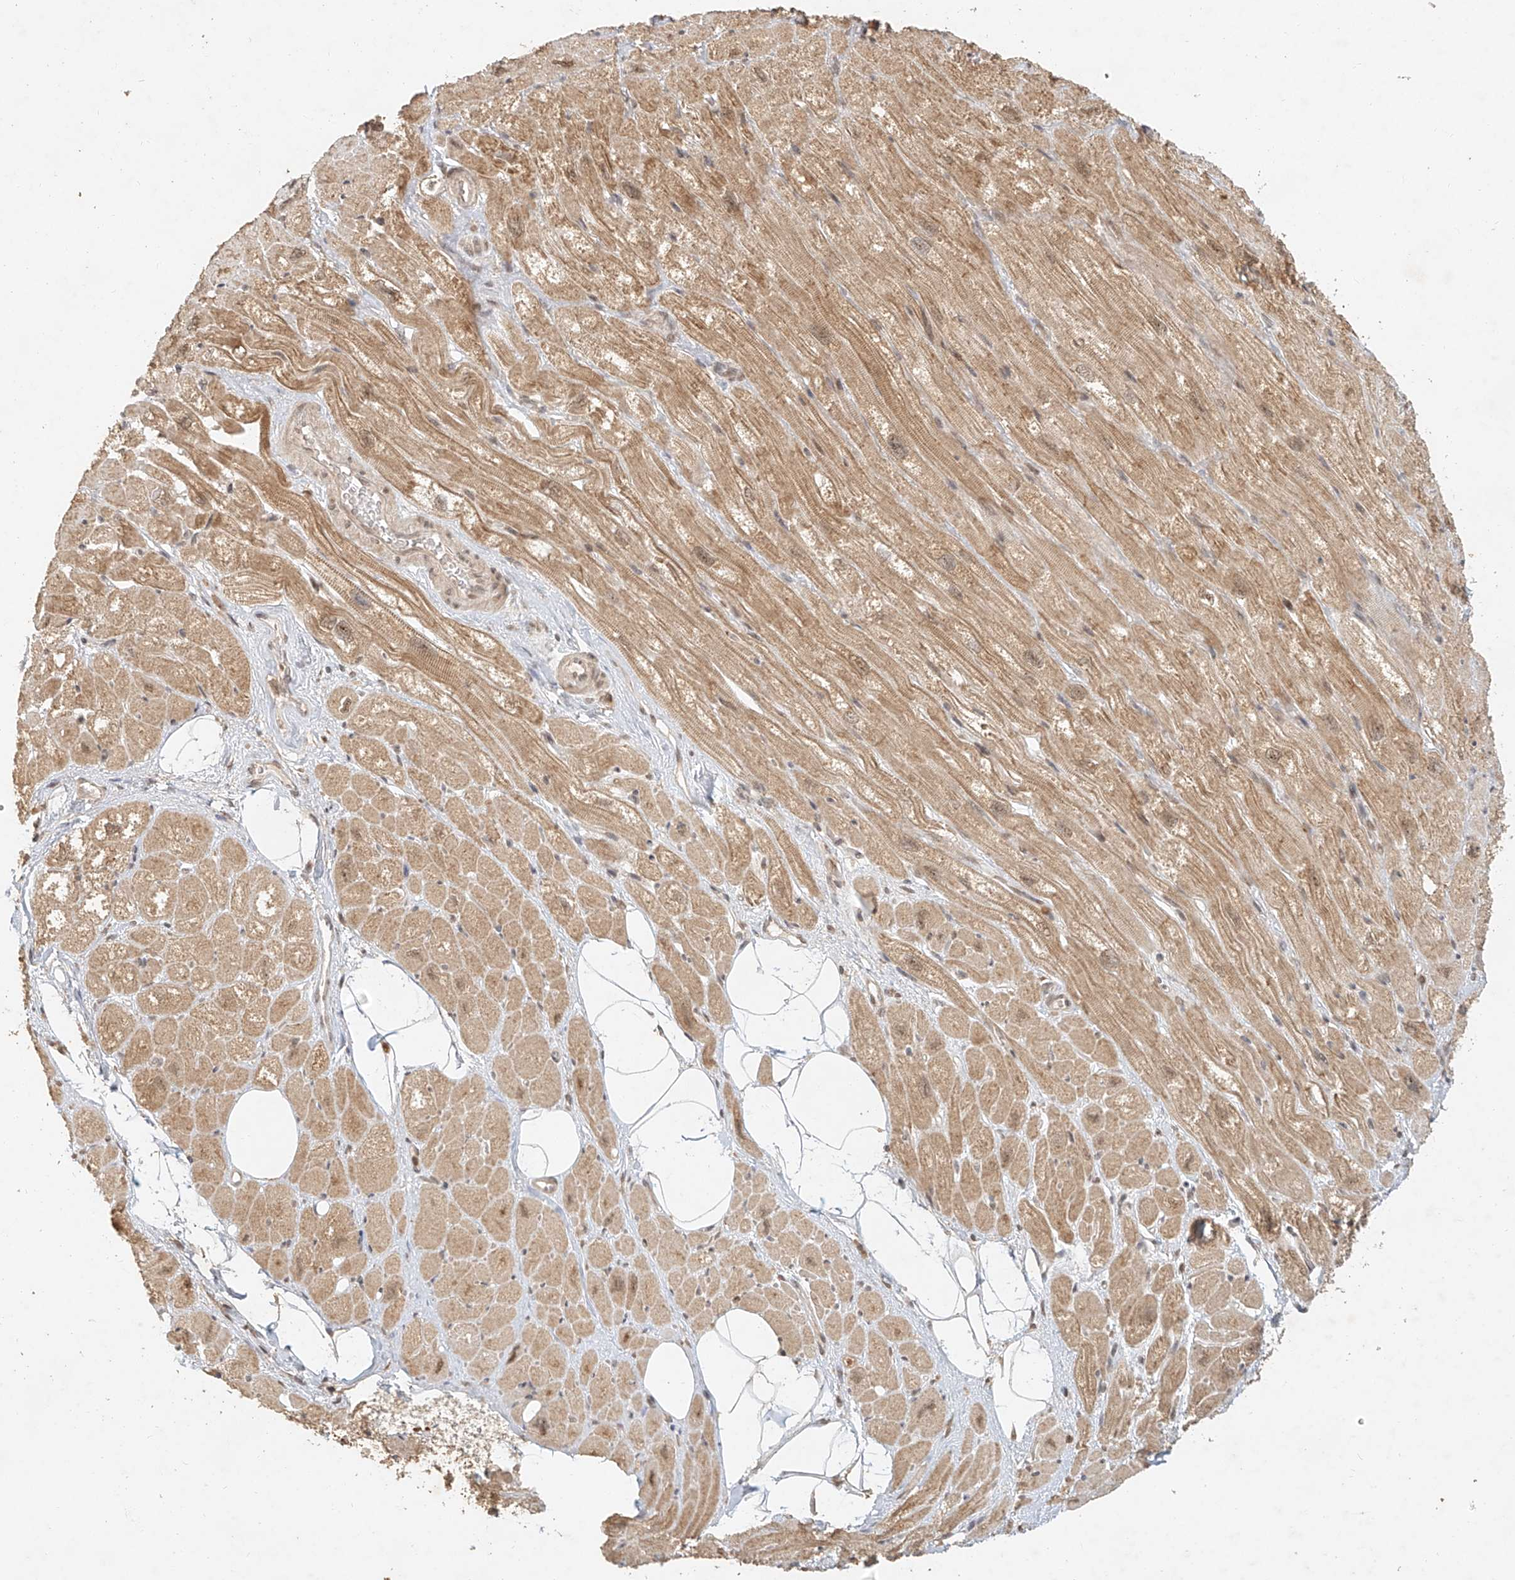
{"staining": {"intensity": "moderate", "quantity": ">75%", "location": "cytoplasmic/membranous"}, "tissue": "heart muscle", "cell_type": "Cardiomyocytes", "image_type": "normal", "snomed": [{"axis": "morphology", "description": "Normal tissue, NOS"}, {"axis": "topography", "description": "Heart"}], "caption": "High-magnification brightfield microscopy of normal heart muscle stained with DAB (3,3'-diaminobenzidine) (brown) and counterstained with hematoxylin (blue). cardiomyocytes exhibit moderate cytoplasmic/membranous expression is seen in about>75% of cells.", "gene": "CXorf58", "patient": {"sex": "male", "age": 50}}